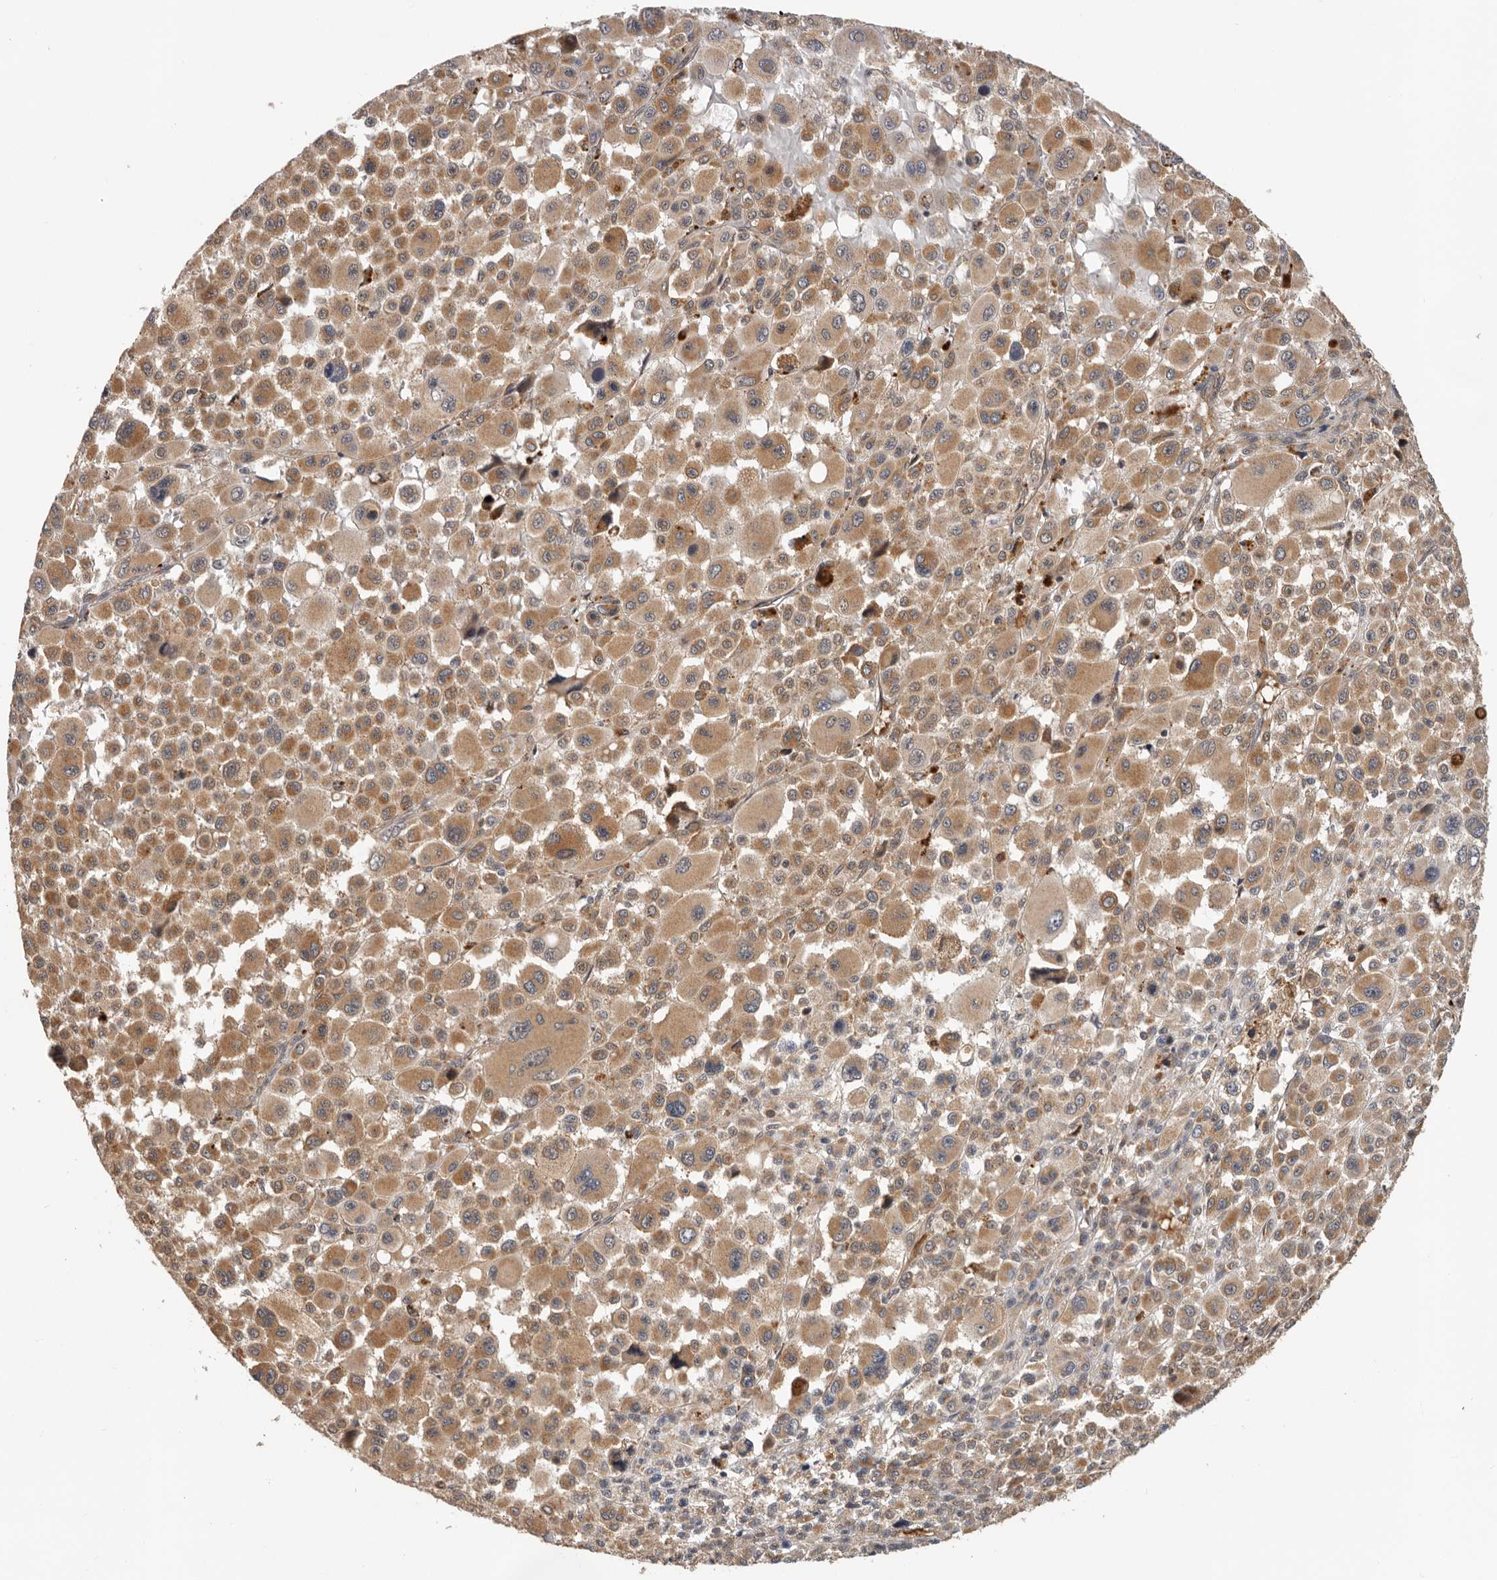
{"staining": {"intensity": "moderate", "quantity": ">75%", "location": "cytoplasmic/membranous"}, "tissue": "melanoma", "cell_type": "Tumor cells", "image_type": "cancer", "snomed": [{"axis": "morphology", "description": "Malignant melanoma, Metastatic site"}, {"axis": "topography", "description": "Skin"}], "caption": "Human melanoma stained with a brown dye displays moderate cytoplasmic/membranous positive staining in approximately >75% of tumor cells.", "gene": "RNF157", "patient": {"sex": "female", "age": 74}}